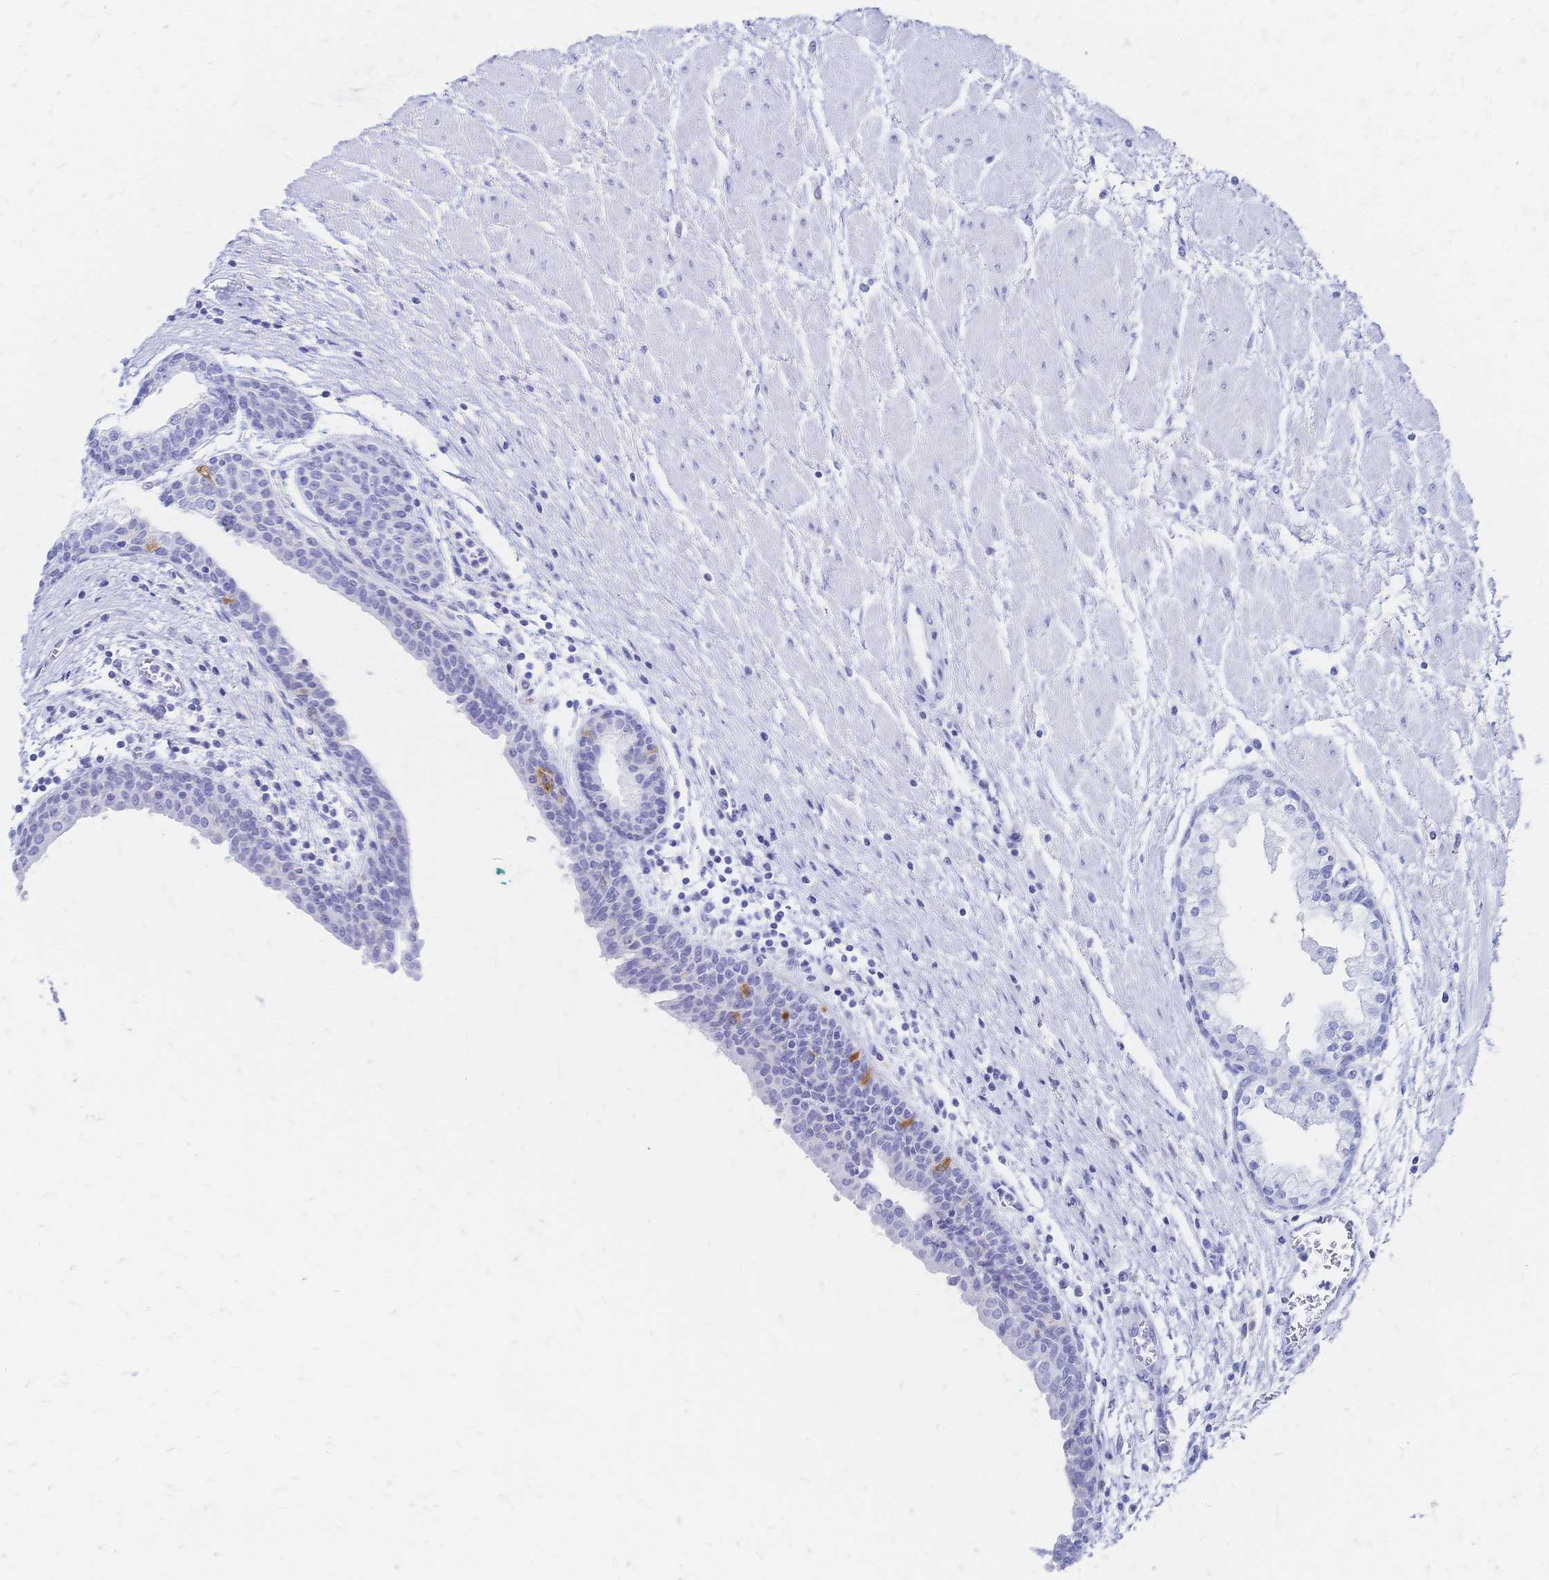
{"staining": {"intensity": "negative", "quantity": "none", "location": "none"}, "tissue": "prostate cancer", "cell_type": "Tumor cells", "image_type": "cancer", "snomed": [{"axis": "morphology", "description": "Adenocarcinoma, High grade"}, {"axis": "topography", "description": "Prostate"}], "caption": "DAB (3,3'-diaminobenzidine) immunohistochemical staining of human high-grade adenocarcinoma (prostate) reveals no significant staining in tumor cells. (DAB (3,3'-diaminobenzidine) IHC, high magnification).", "gene": "SLC5A1", "patient": {"sex": "male", "age": 58}}